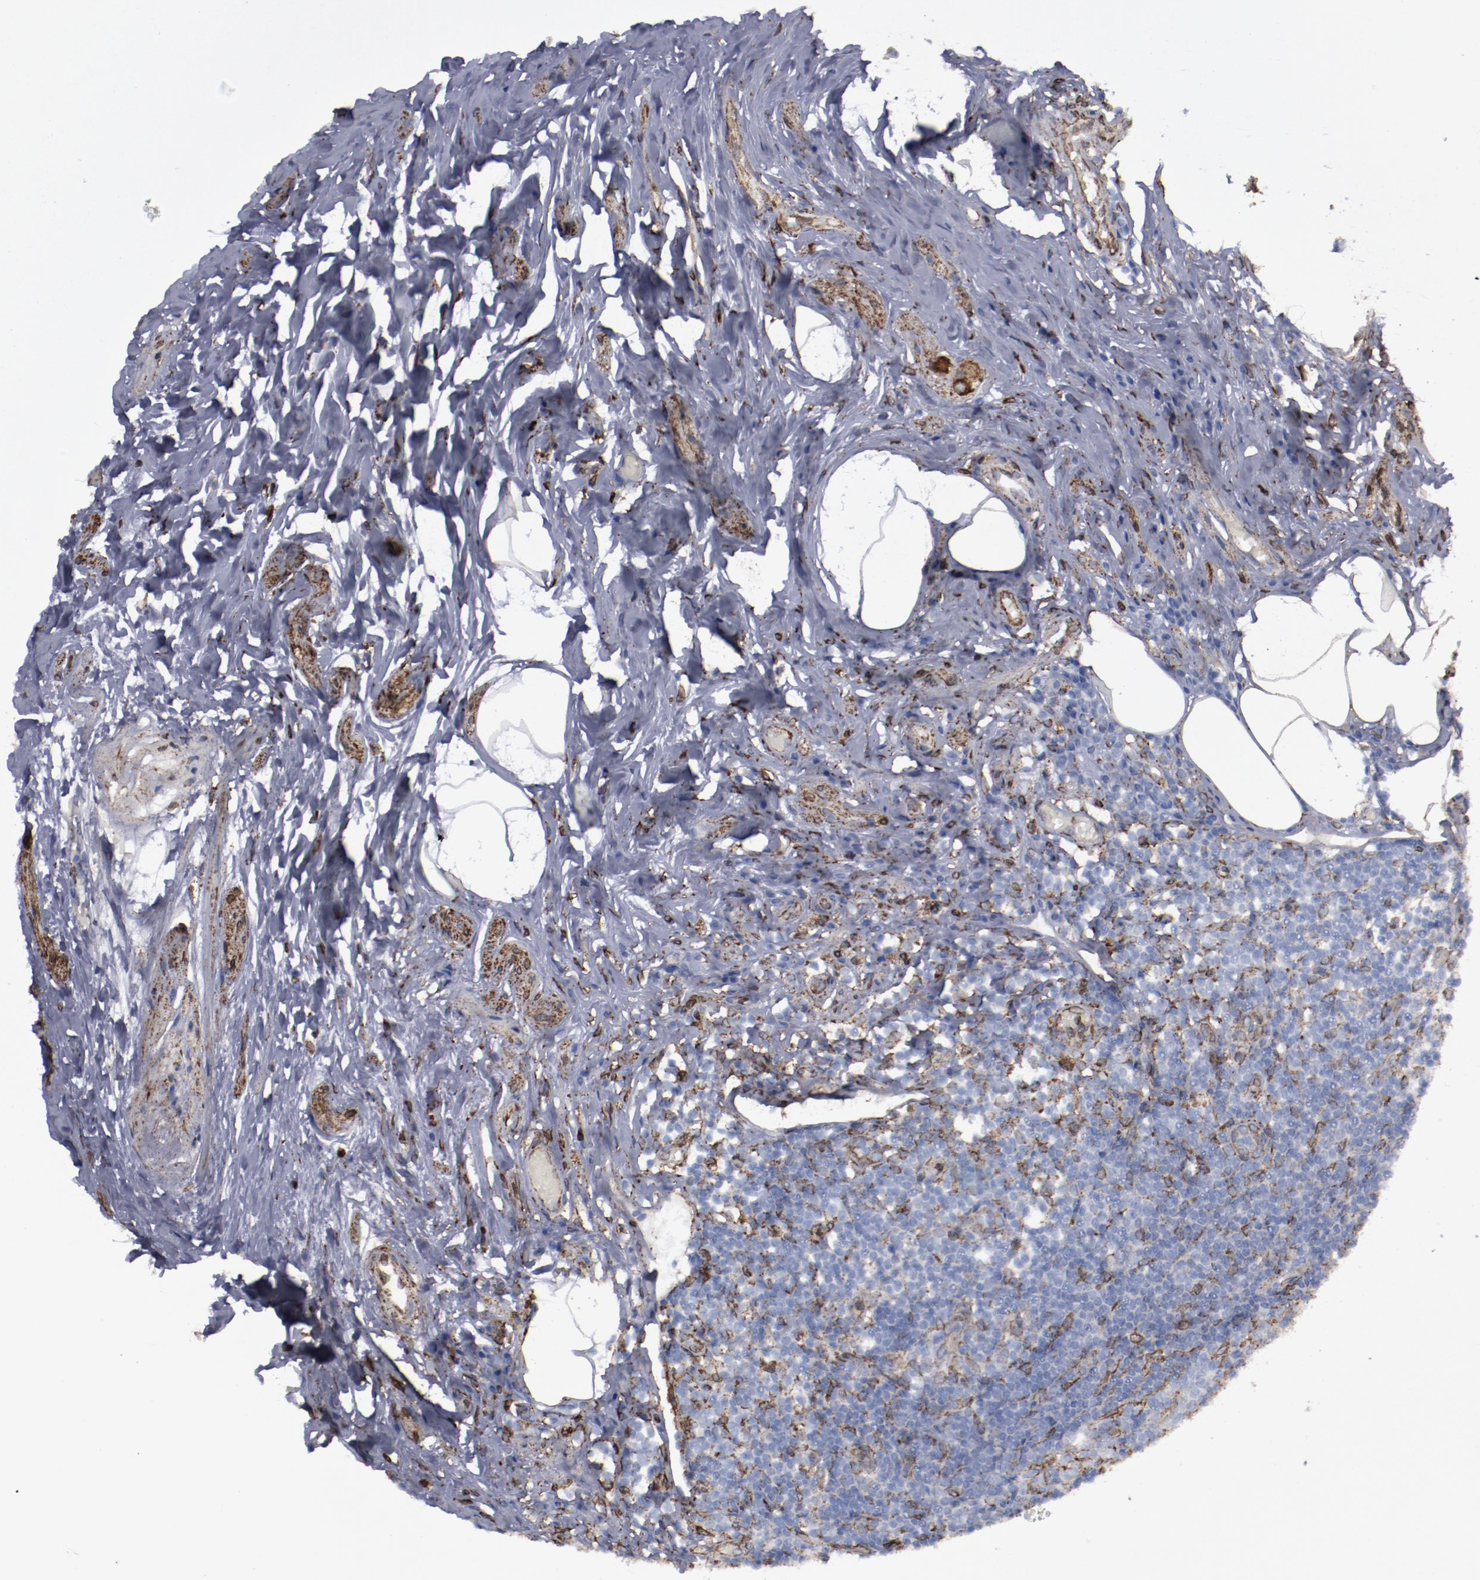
{"staining": {"intensity": "weak", "quantity": "25%-75%", "location": "cytoplasmic/membranous"}, "tissue": "appendix", "cell_type": "Glandular cells", "image_type": "normal", "snomed": [{"axis": "morphology", "description": "Normal tissue, NOS"}, {"axis": "topography", "description": "Appendix"}], "caption": "About 25%-75% of glandular cells in unremarkable appendix show weak cytoplasmic/membranous protein staining as visualized by brown immunohistochemical staining.", "gene": "ERLIN2", "patient": {"sex": "male", "age": 38}}